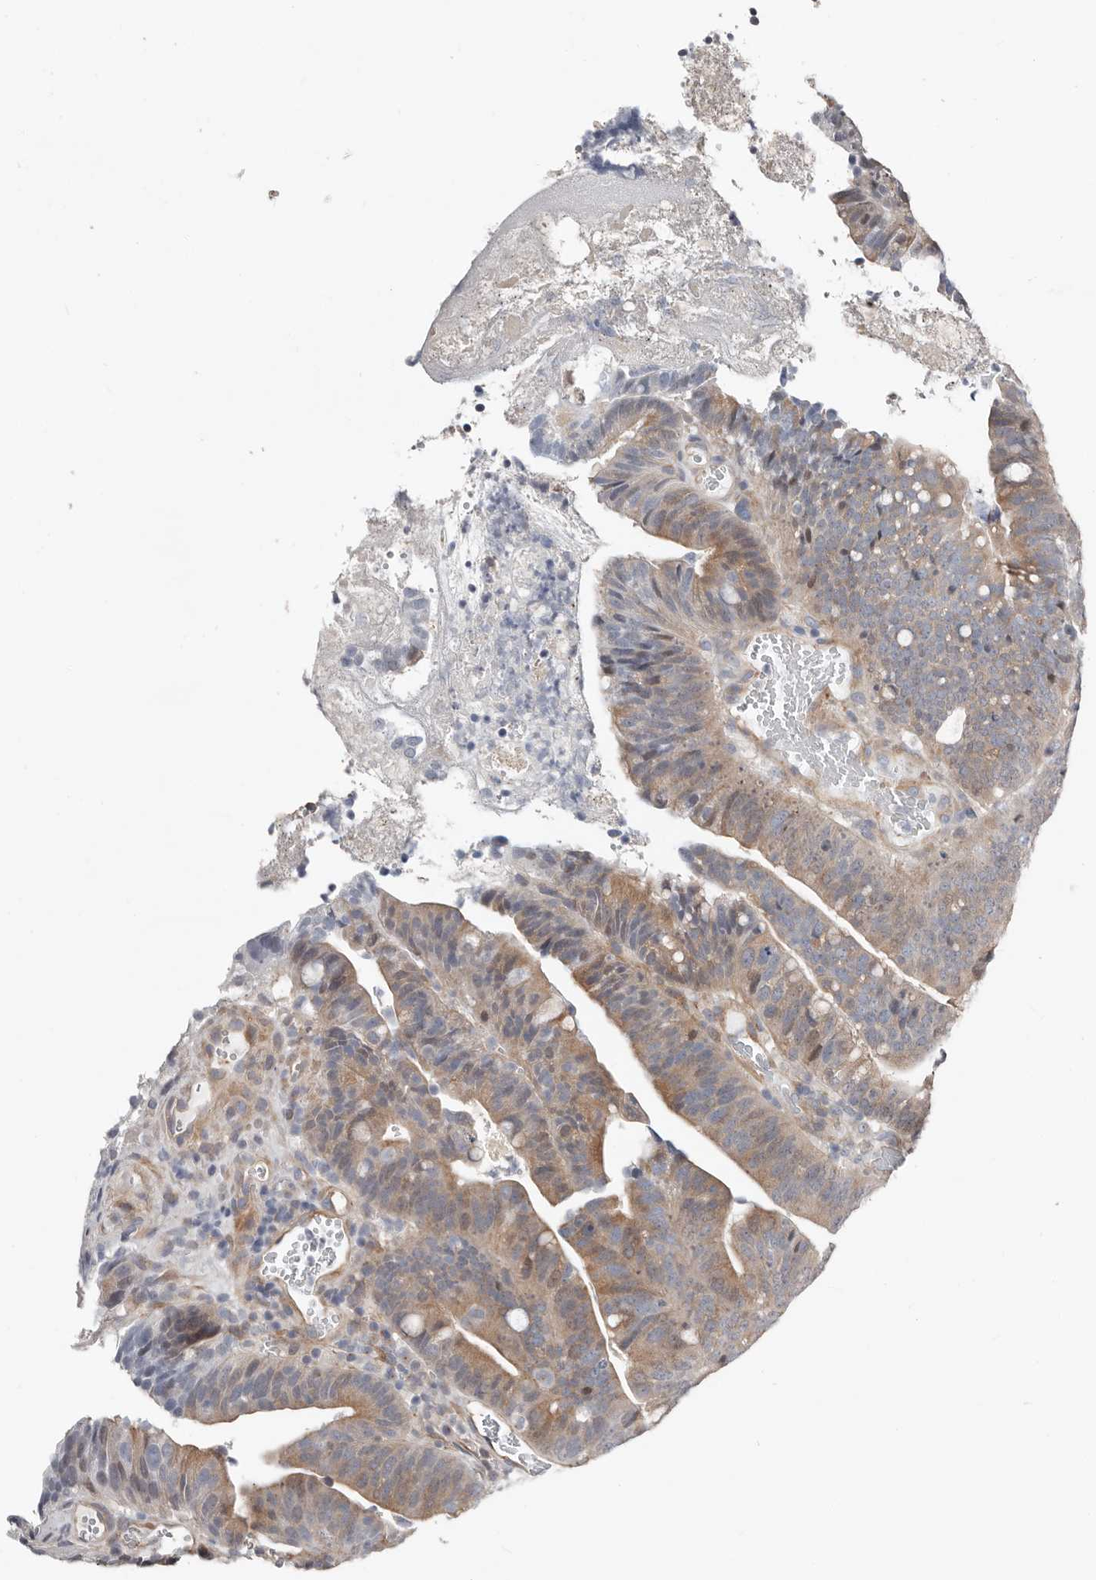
{"staining": {"intensity": "moderate", "quantity": "25%-75%", "location": "cytoplasmic/membranous"}, "tissue": "colorectal cancer", "cell_type": "Tumor cells", "image_type": "cancer", "snomed": [{"axis": "morphology", "description": "Adenocarcinoma, NOS"}, {"axis": "topography", "description": "Colon"}], "caption": "Brown immunohistochemical staining in colorectal cancer (adenocarcinoma) reveals moderate cytoplasmic/membranous positivity in about 25%-75% of tumor cells.", "gene": "ASRGL1", "patient": {"sex": "female", "age": 66}}